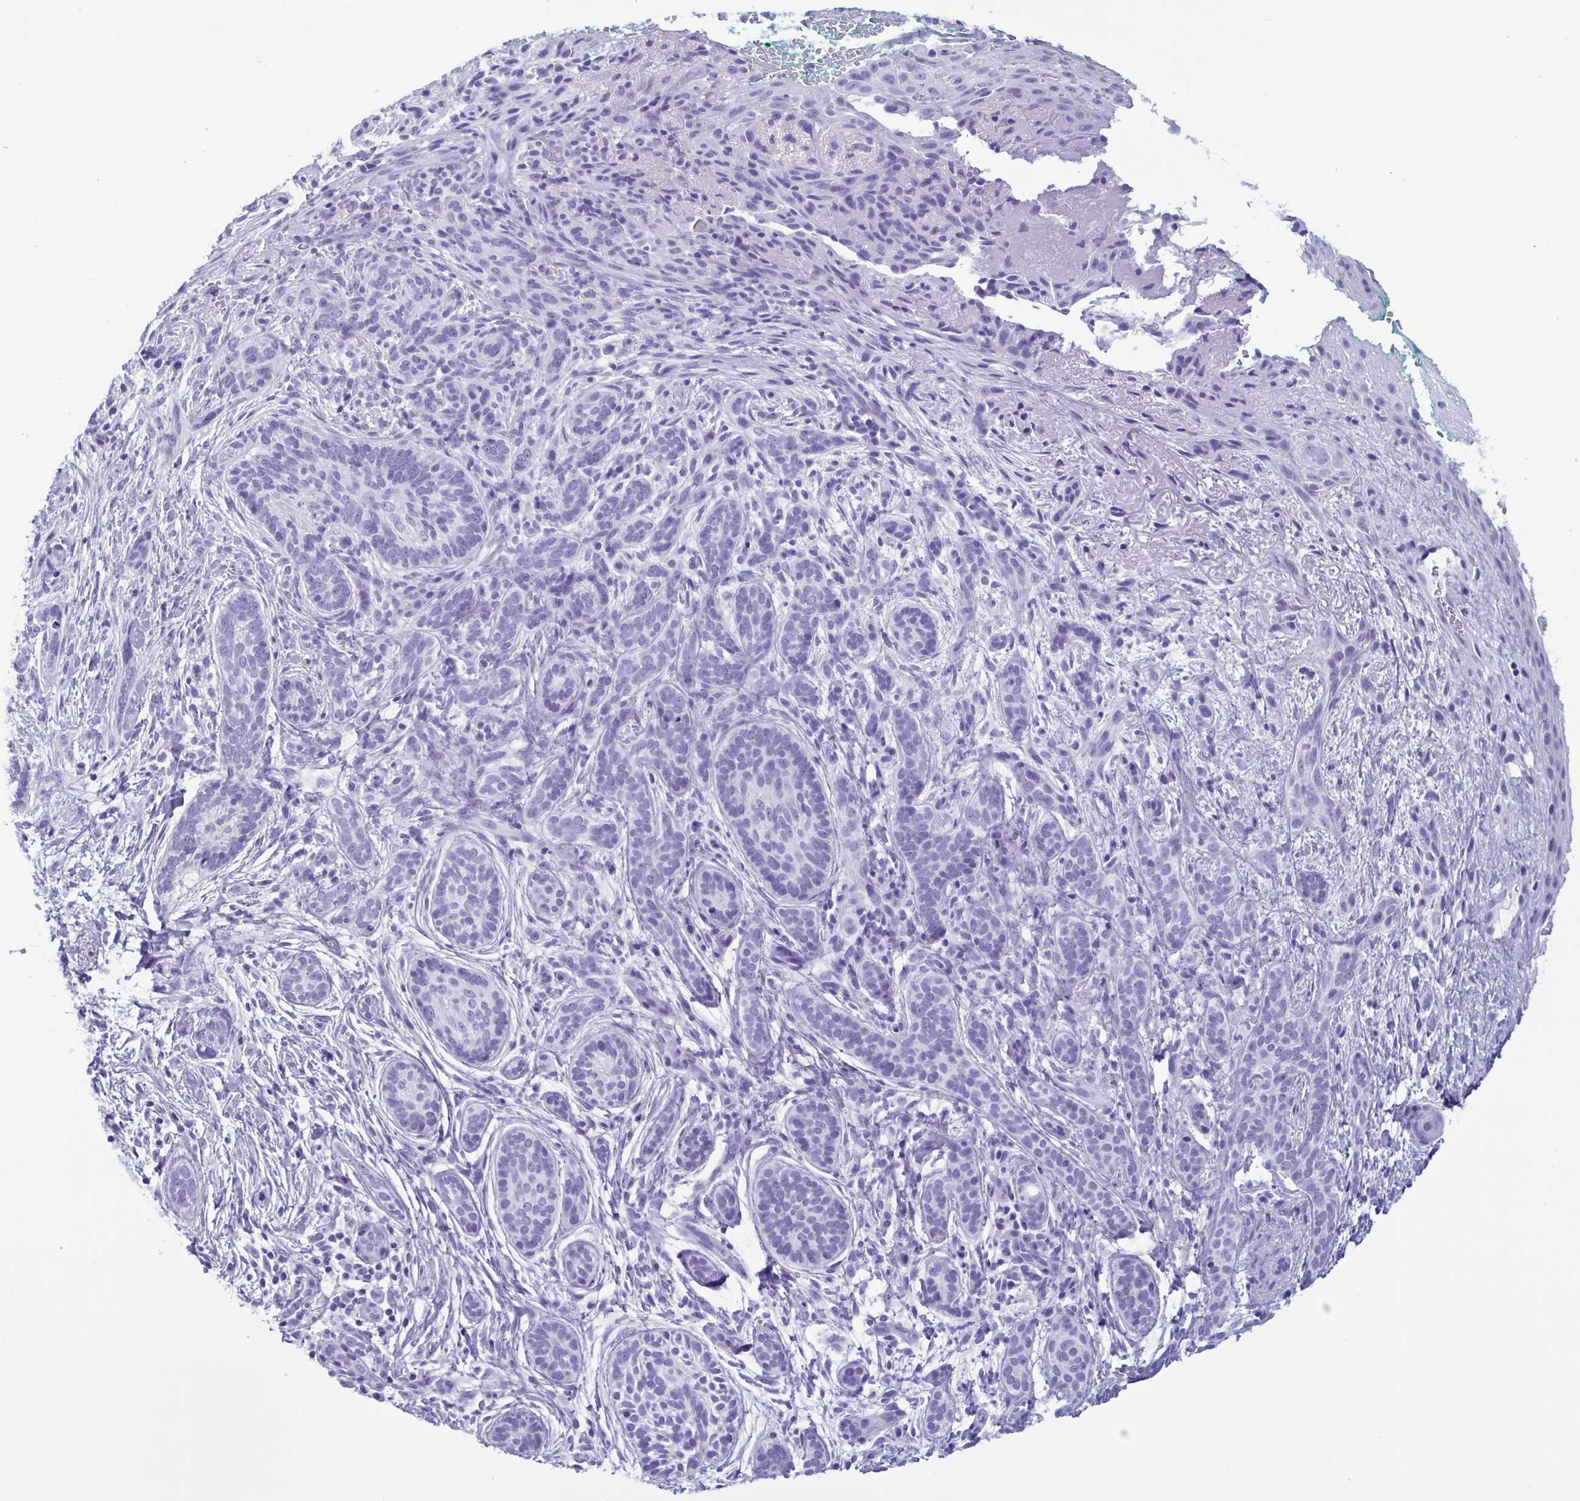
{"staining": {"intensity": "negative", "quantity": "none", "location": "none"}, "tissue": "skin cancer", "cell_type": "Tumor cells", "image_type": "cancer", "snomed": [{"axis": "morphology", "description": "Basal cell carcinoma"}, {"axis": "topography", "description": "Skin"}], "caption": "High power microscopy photomicrograph of an immunohistochemistry (IHC) micrograph of skin basal cell carcinoma, revealing no significant positivity in tumor cells.", "gene": "LTF", "patient": {"sex": "male", "age": 63}}